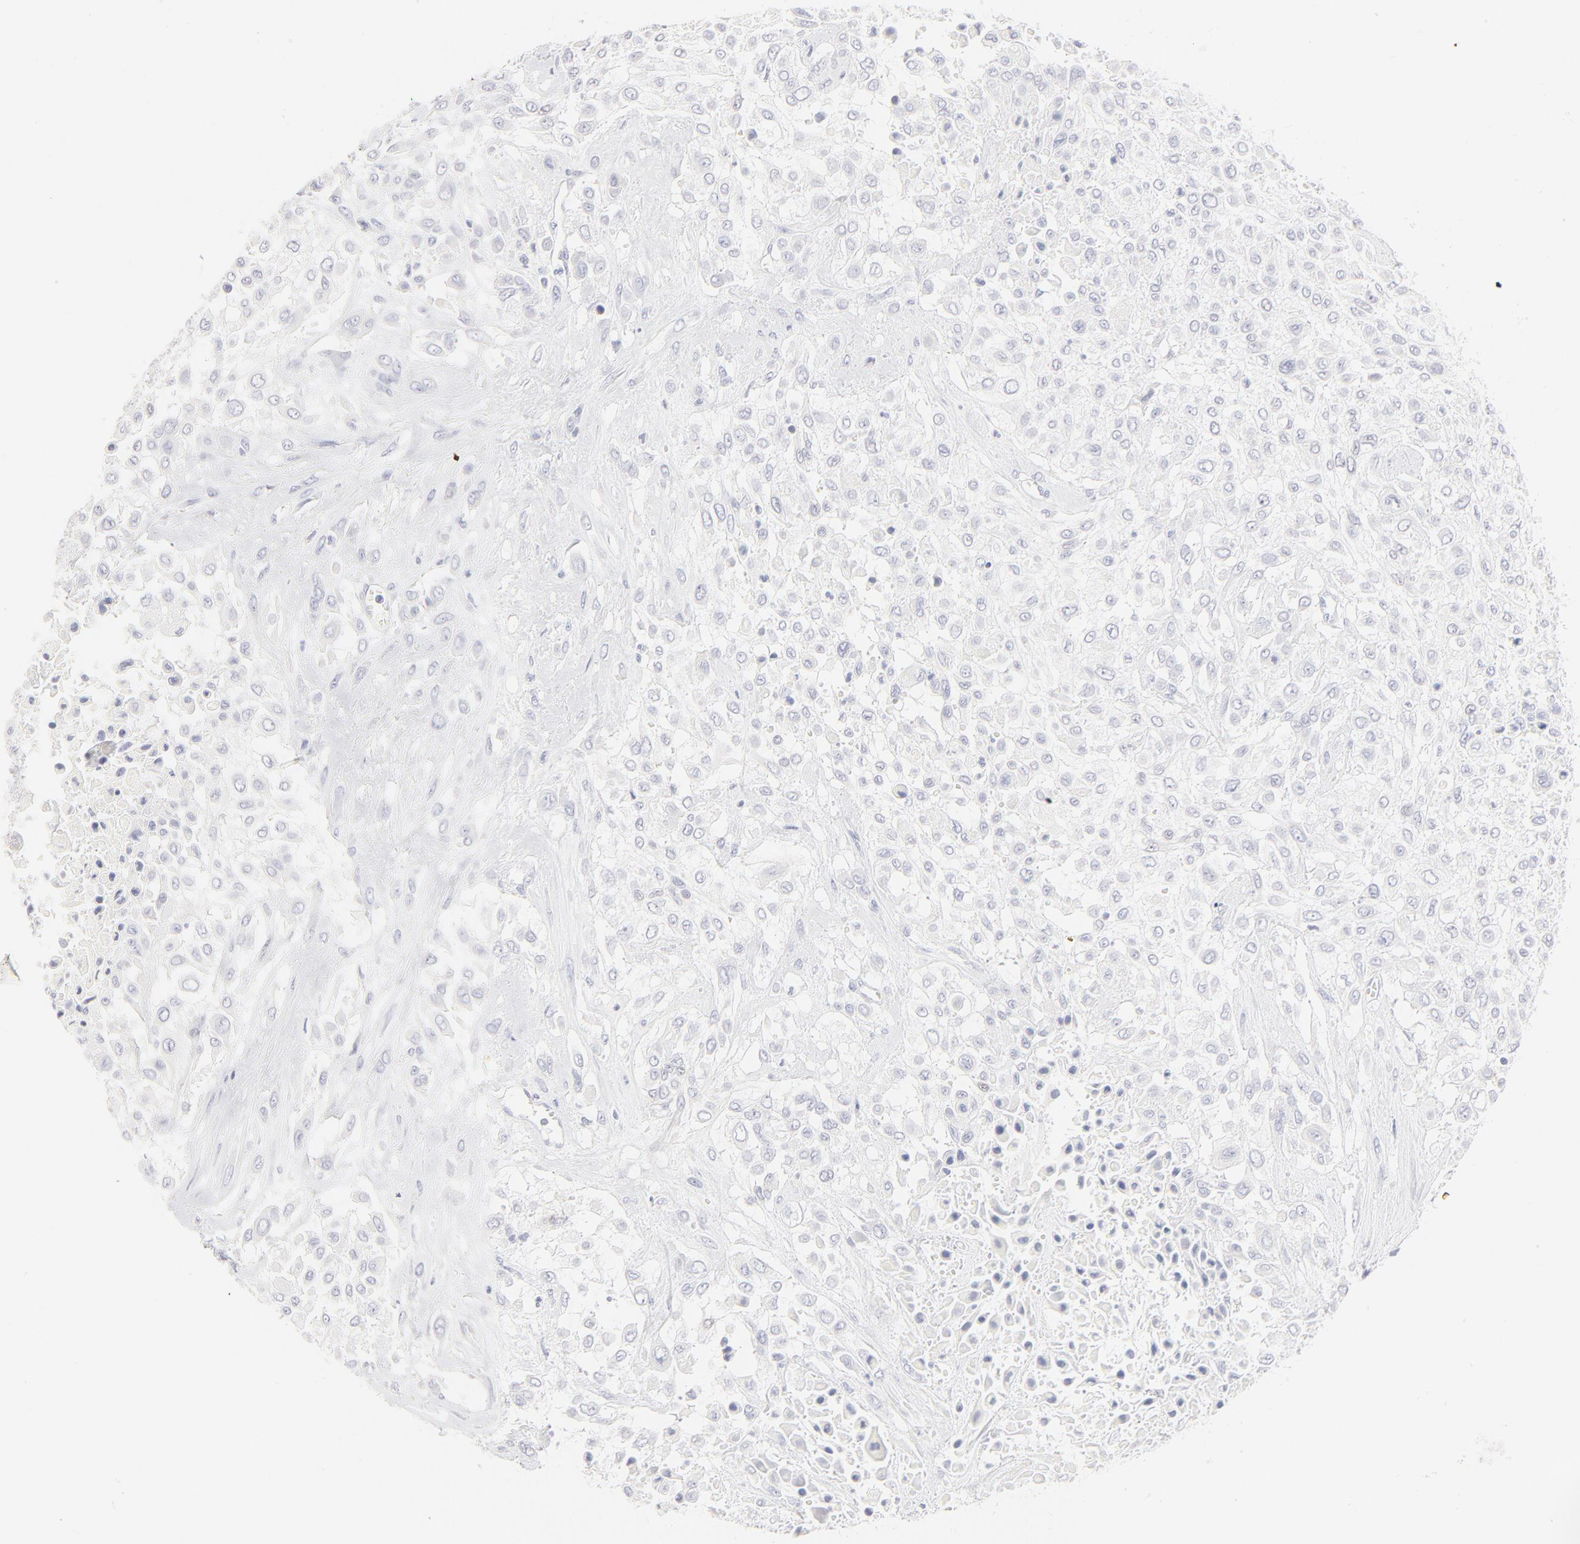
{"staining": {"intensity": "negative", "quantity": "none", "location": "none"}, "tissue": "urothelial cancer", "cell_type": "Tumor cells", "image_type": "cancer", "snomed": [{"axis": "morphology", "description": "Urothelial carcinoma, High grade"}, {"axis": "topography", "description": "Urinary bladder"}], "caption": "High-grade urothelial carcinoma was stained to show a protein in brown. There is no significant staining in tumor cells.", "gene": "ELF3", "patient": {"sex": "male", "age": 57}}